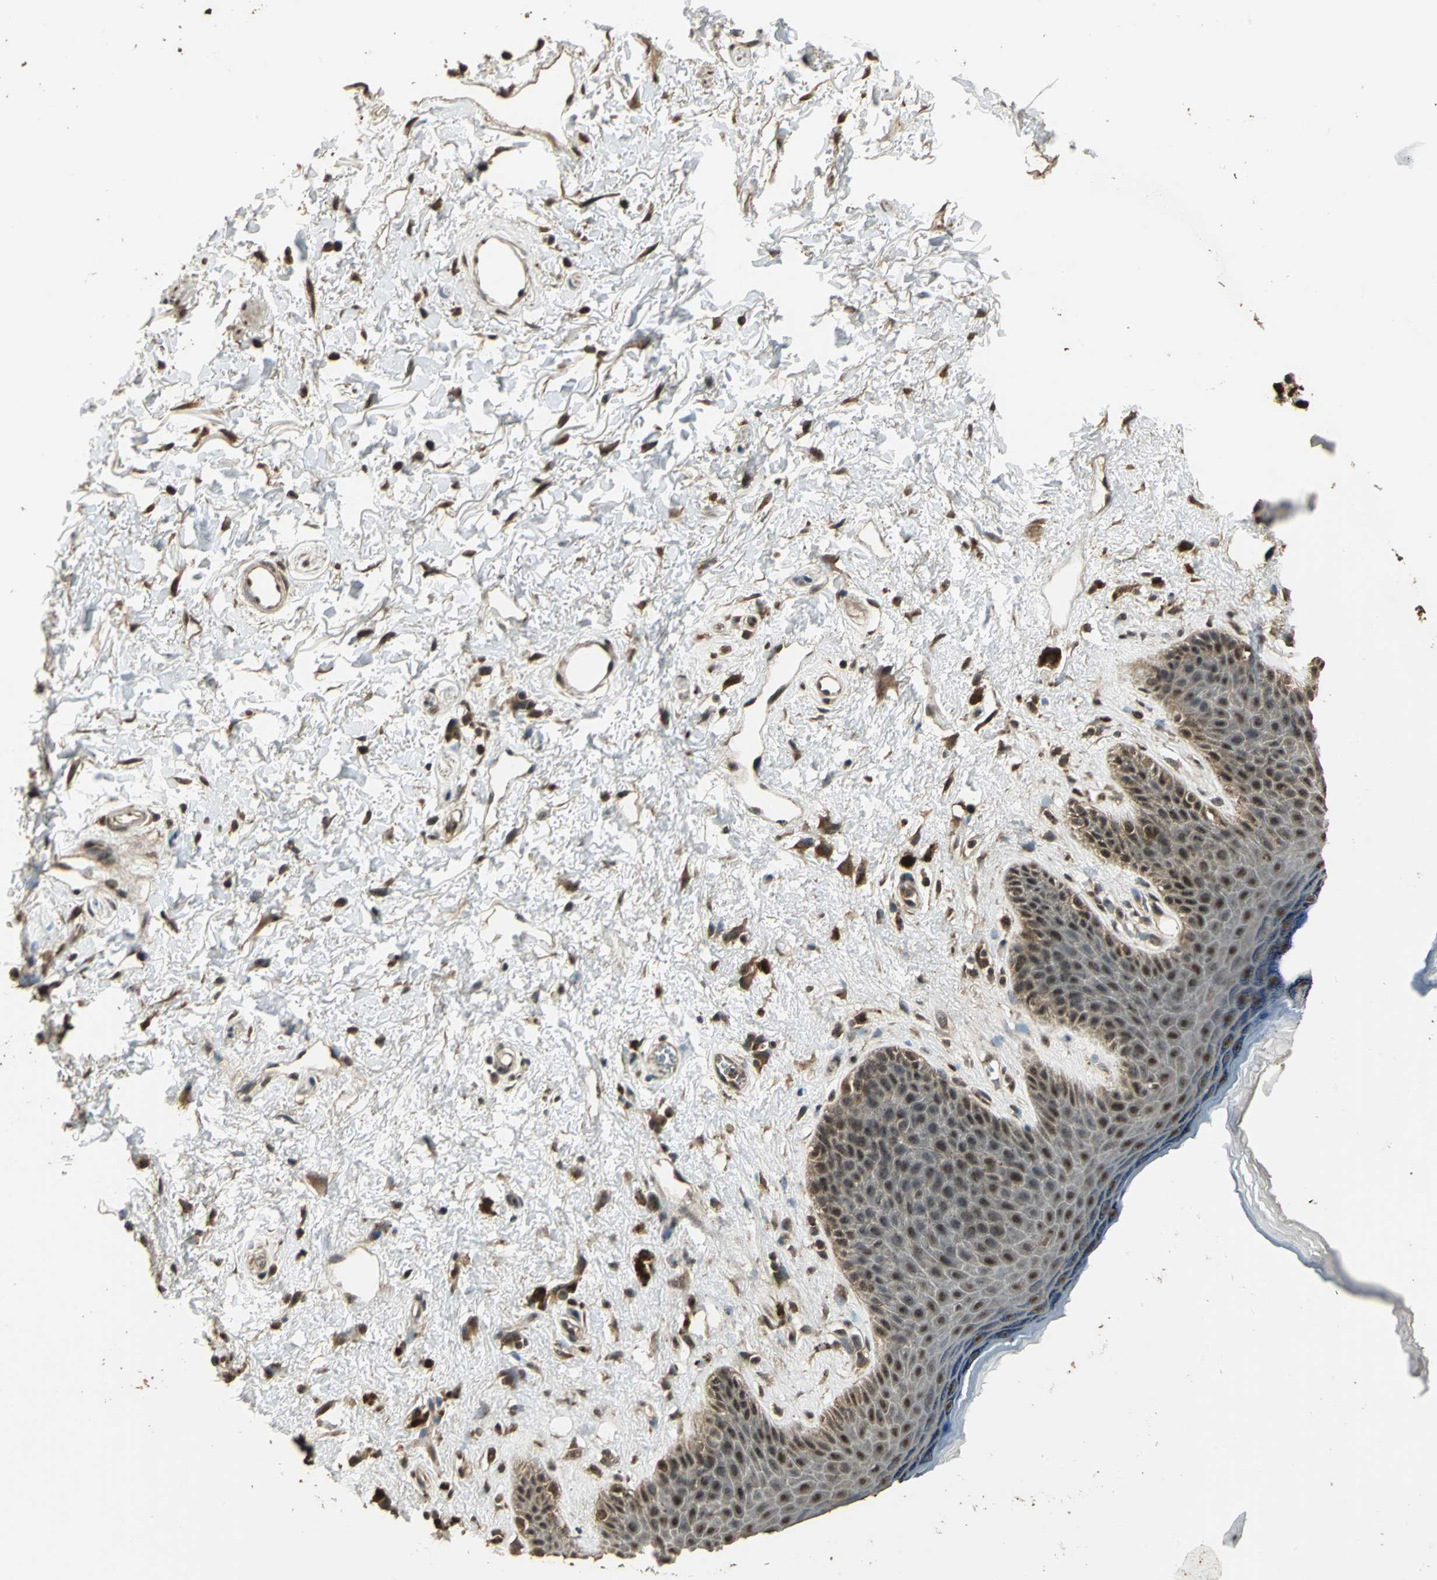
{"staining": {"intensity": "moderate", "quantity": "25%-75%", "location": "cytoplasmic/membranous,nuclear"}, "tissue": "skin", "cell_type": "Epidermal cells", "image_type": "normal", "snomed": [{"axis": "morphology", "description": "Normal tissue, NOS"}, {"axis": "topography", "description": "Anal"}], "caption": "Normal skin demonstrates moderate cytoplasmic/membranous,nuclear expression in about 25%-75% of epidermal cells The staining was performed using DAB, with brown indicating positive protein expression. Nuclei are stained blue with hematoxylin..", "gene": "UCHL5", "patient": {"sex": "female", "age": 46}}